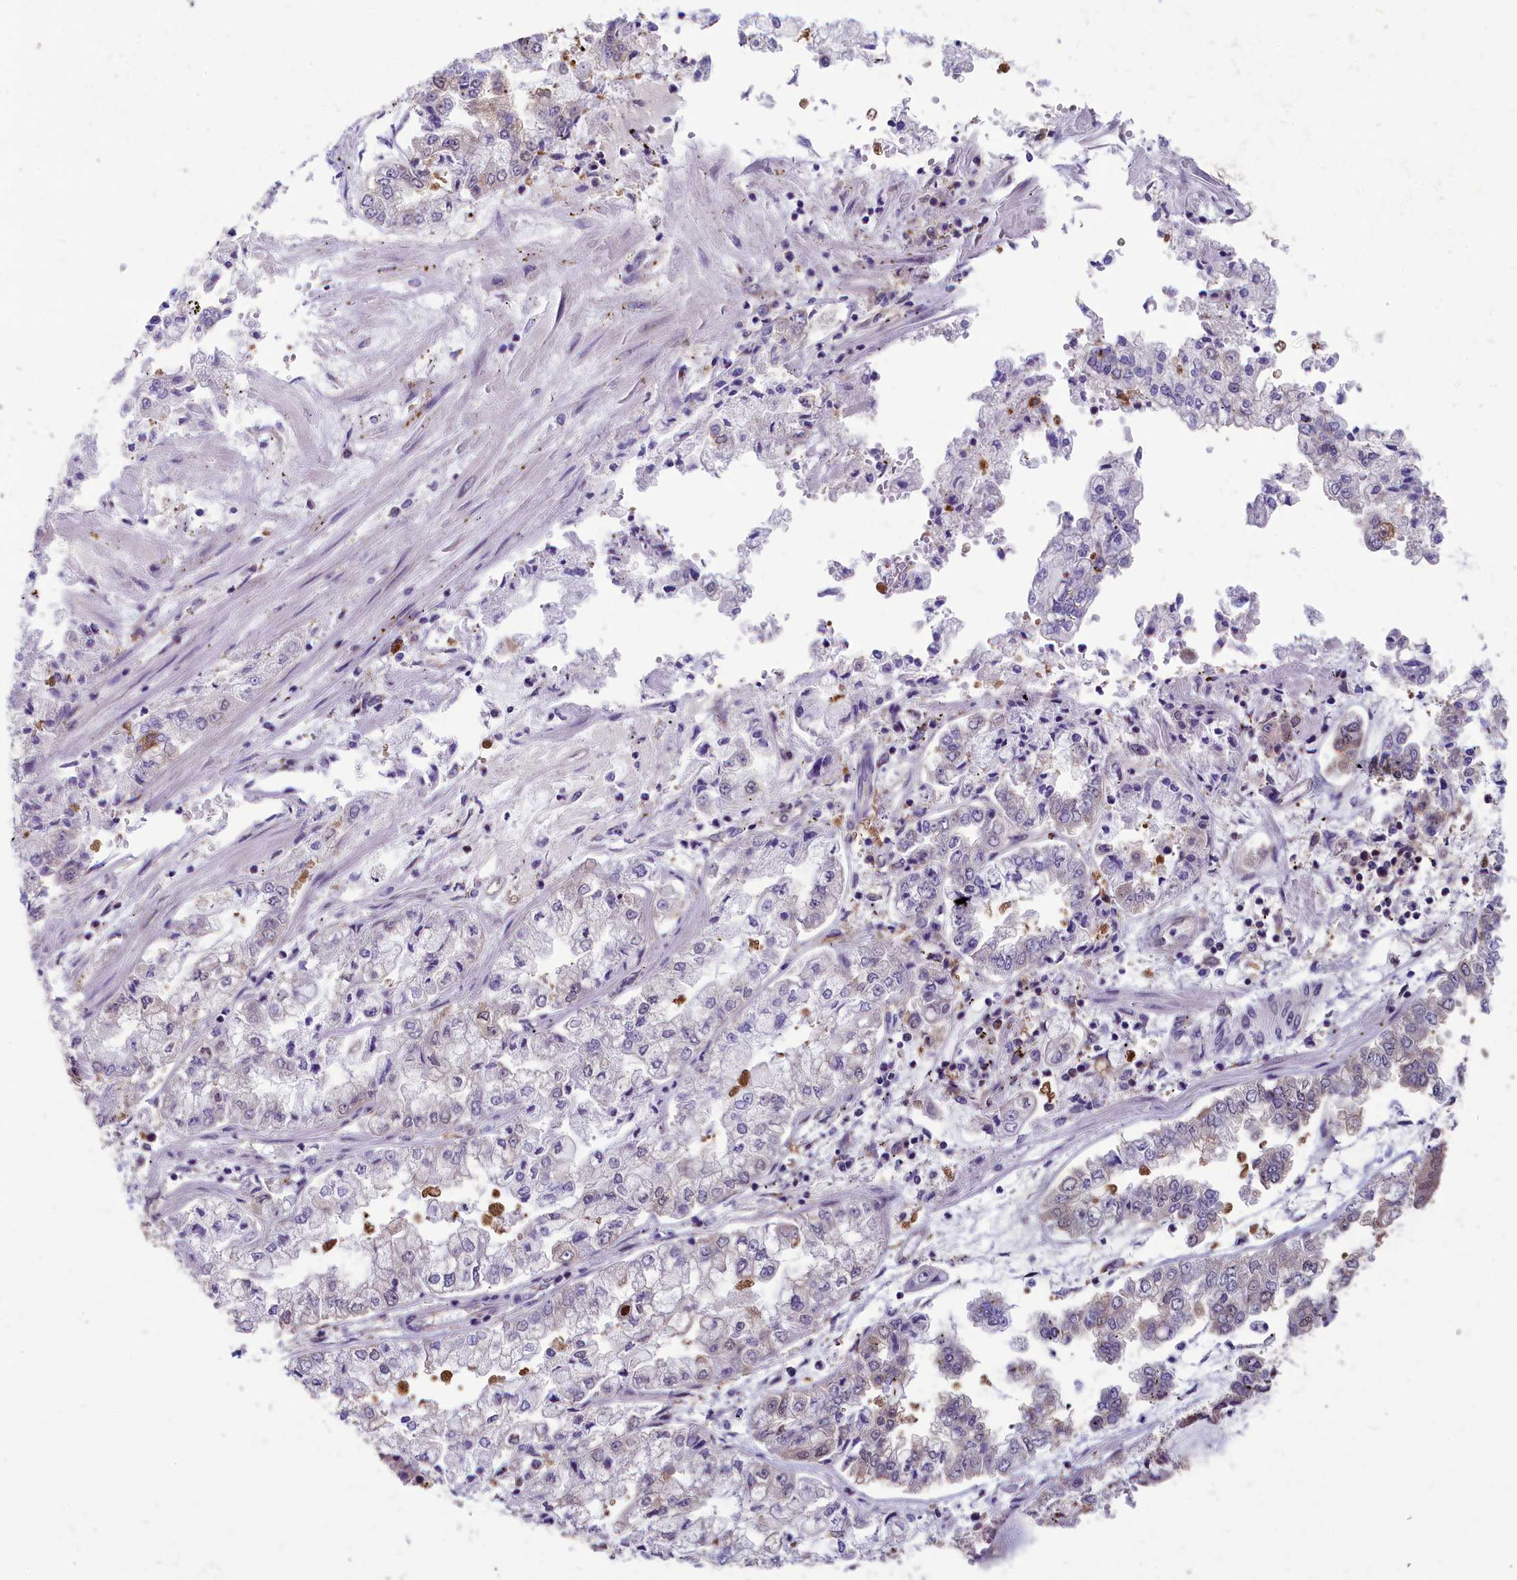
{"staining": {"intensity": "negative", "quantity": "none", "location": "none"}, "tissue": "stomach cancer", "cell_type": "Tumor cells", "image_type": "cancer", "snomed": [{"axis": "morphology", "description": "Adenocarcinoma, NOS"}, {"axis": "topography", "description": "Stomach"}], "caption": "This is a micrograph of immunohistochemistry staining of stomach adenocarcinoma, which shows no expression in tumor cells.", "gene": "ABCC8", "patient": {"sex": "male", "age": 76}}